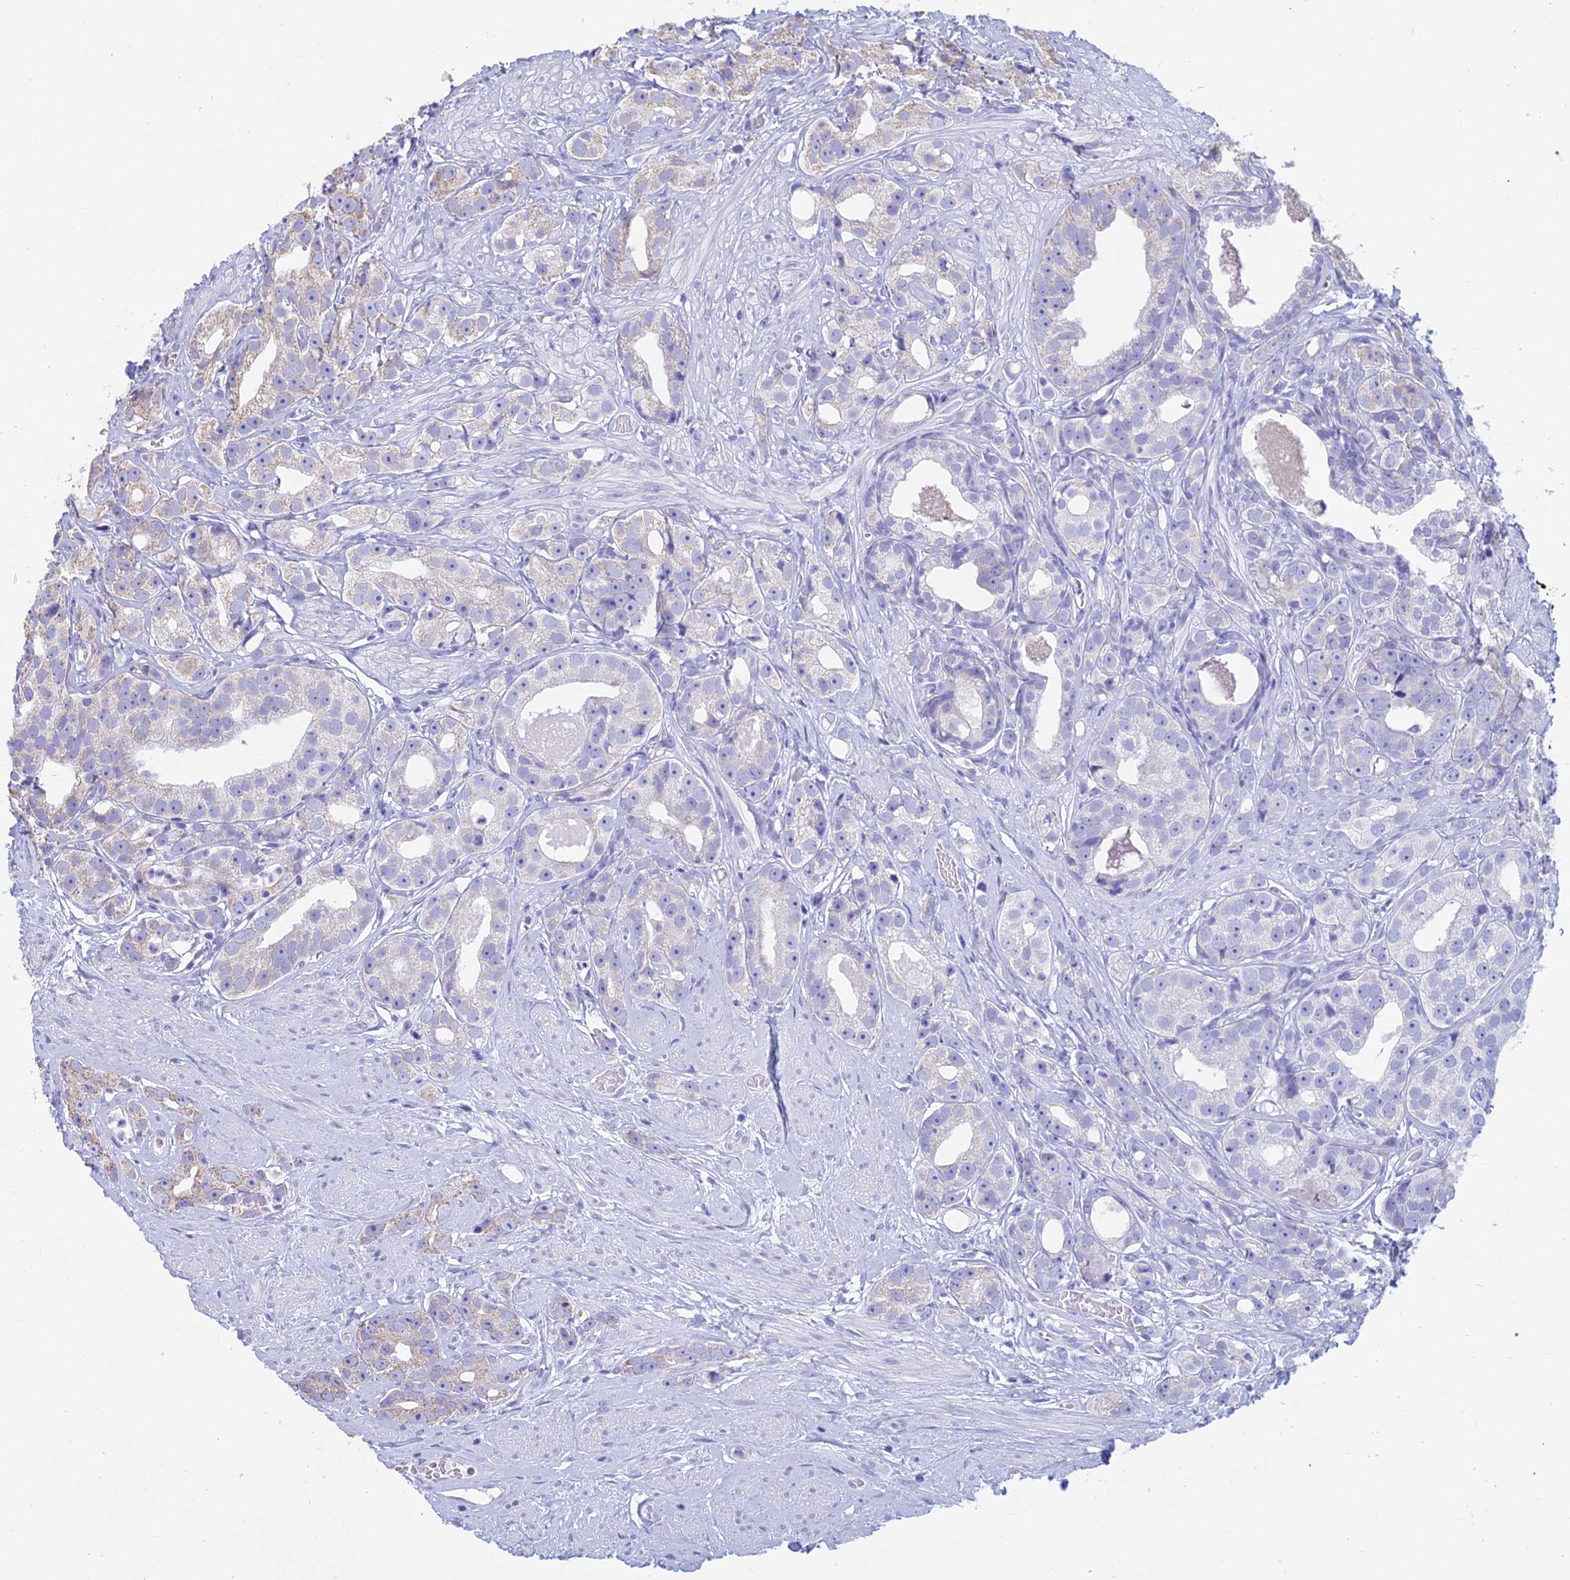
{"staining": {"intensity": "weak", "quantity": "<25%", "location": "cytoplasmic/membranous"}, "tissue": "prostate cancer", "cell_type": "Tumor cells", "image_type": "cancer", "snomed": [{"axis": "morphology", "description": "Adenocarcinoma, High grade"}, {"axis": "topography", "description": "Prostate"}], "caption": "Prostate cancer (high-grade adenocarcinoma) was stained to show a protein in brown. There is no significant expression in tumor cells.", "gene": "OR2W3", "patient": {"sex": "male", "age": 71}}